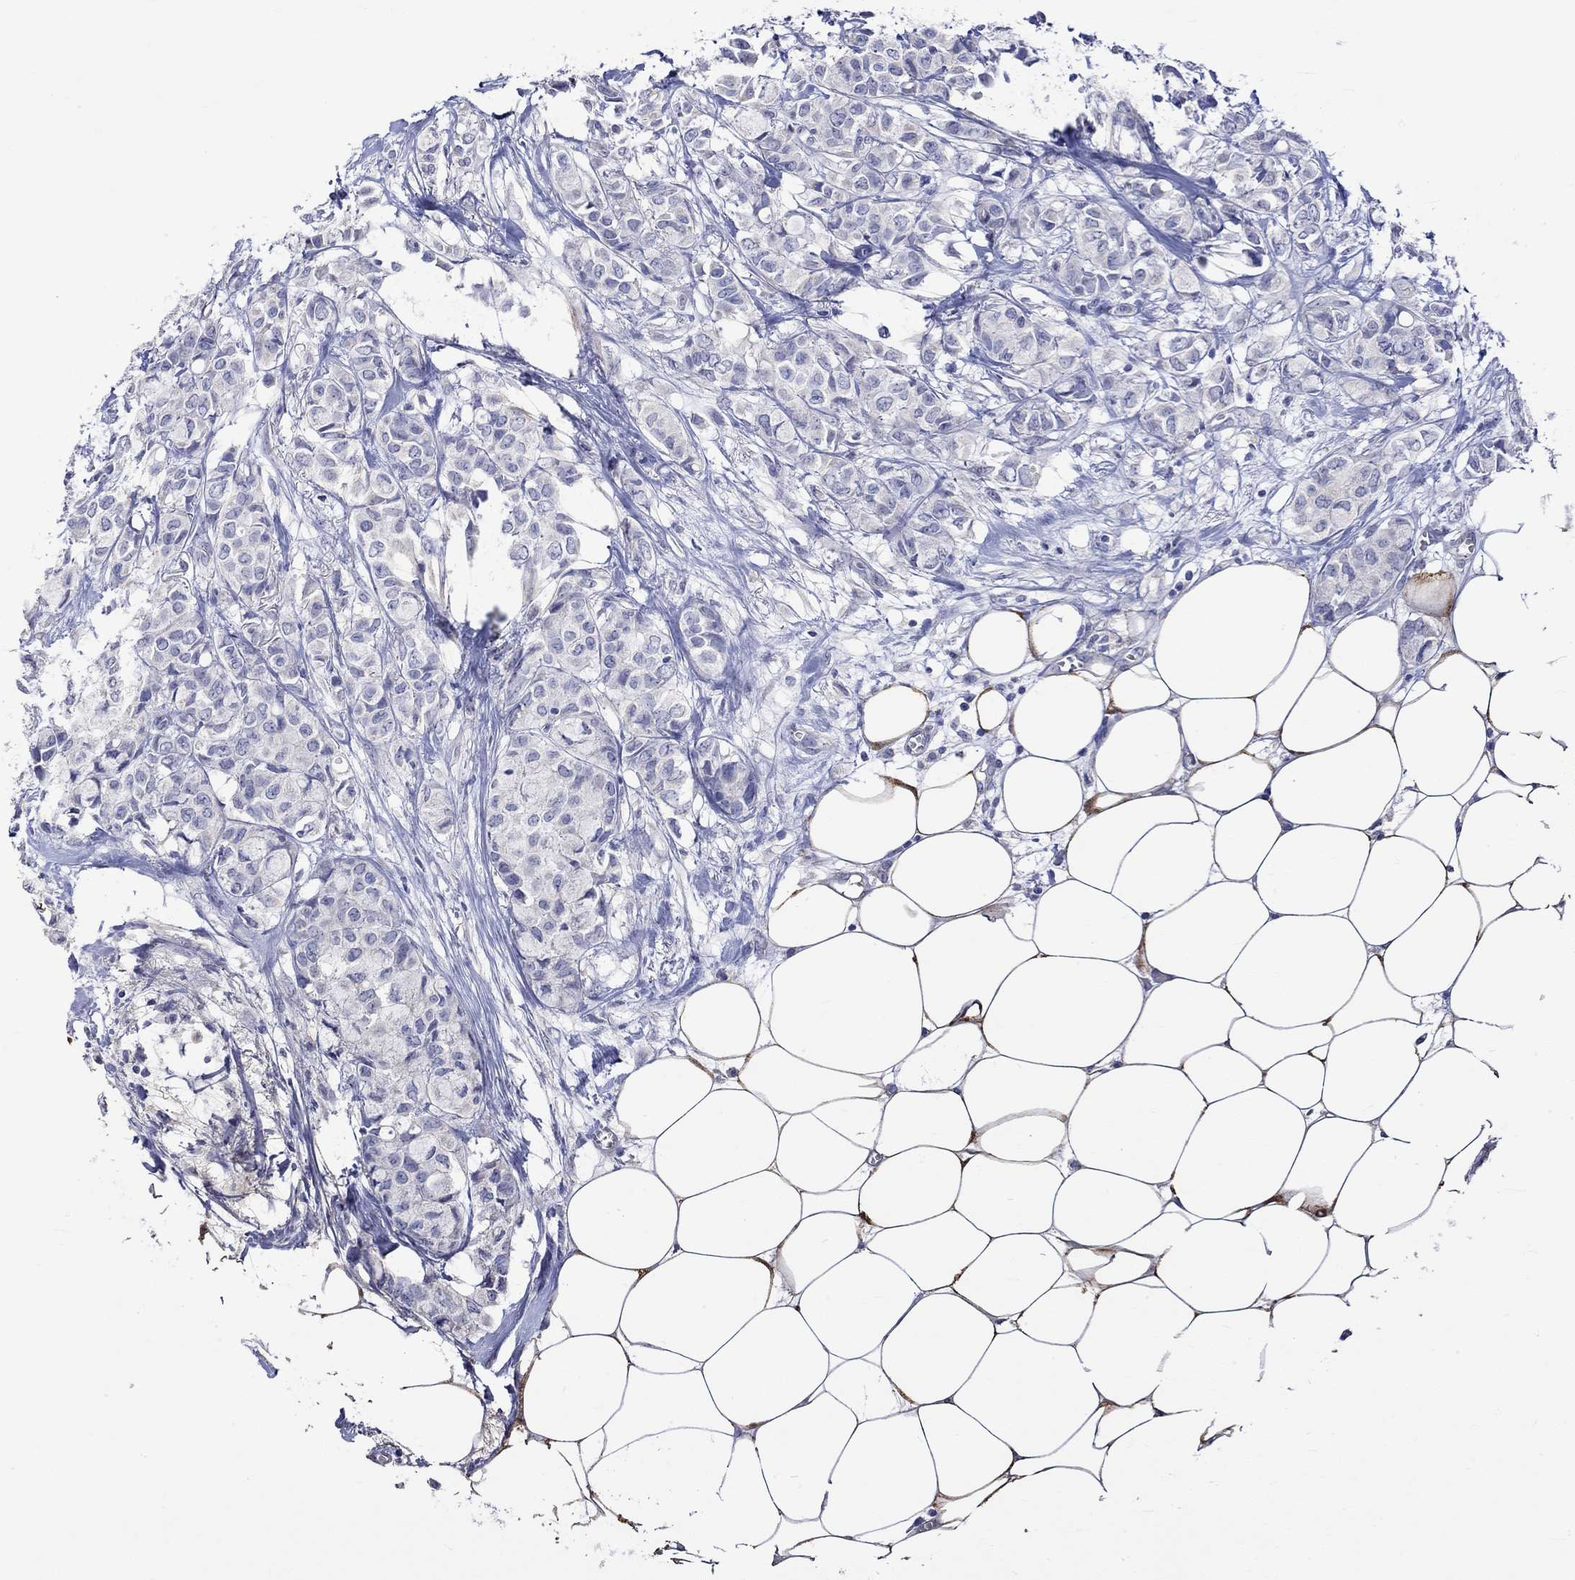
{"staining": {"intensity": "negative", "quantity": "none", "location": "none"}, "tissue": "breast cancer", "cell_type": "Tumor cells", "image_type": "cancer", "snomed": [{"axis": "morphology", "description": "Duct carcinoma"}, {"axis": "topography", "description": "Breast"}], "caption": "Immunohistochemistry photomicrograph of neoplastic tissue: breast cancer stained with DAB (3,3'-diaminobenzidine) displays no significant protein expression in tumor cells.", "gene": "CRYAB", "patient": {"sex": "female", "age": 85}}